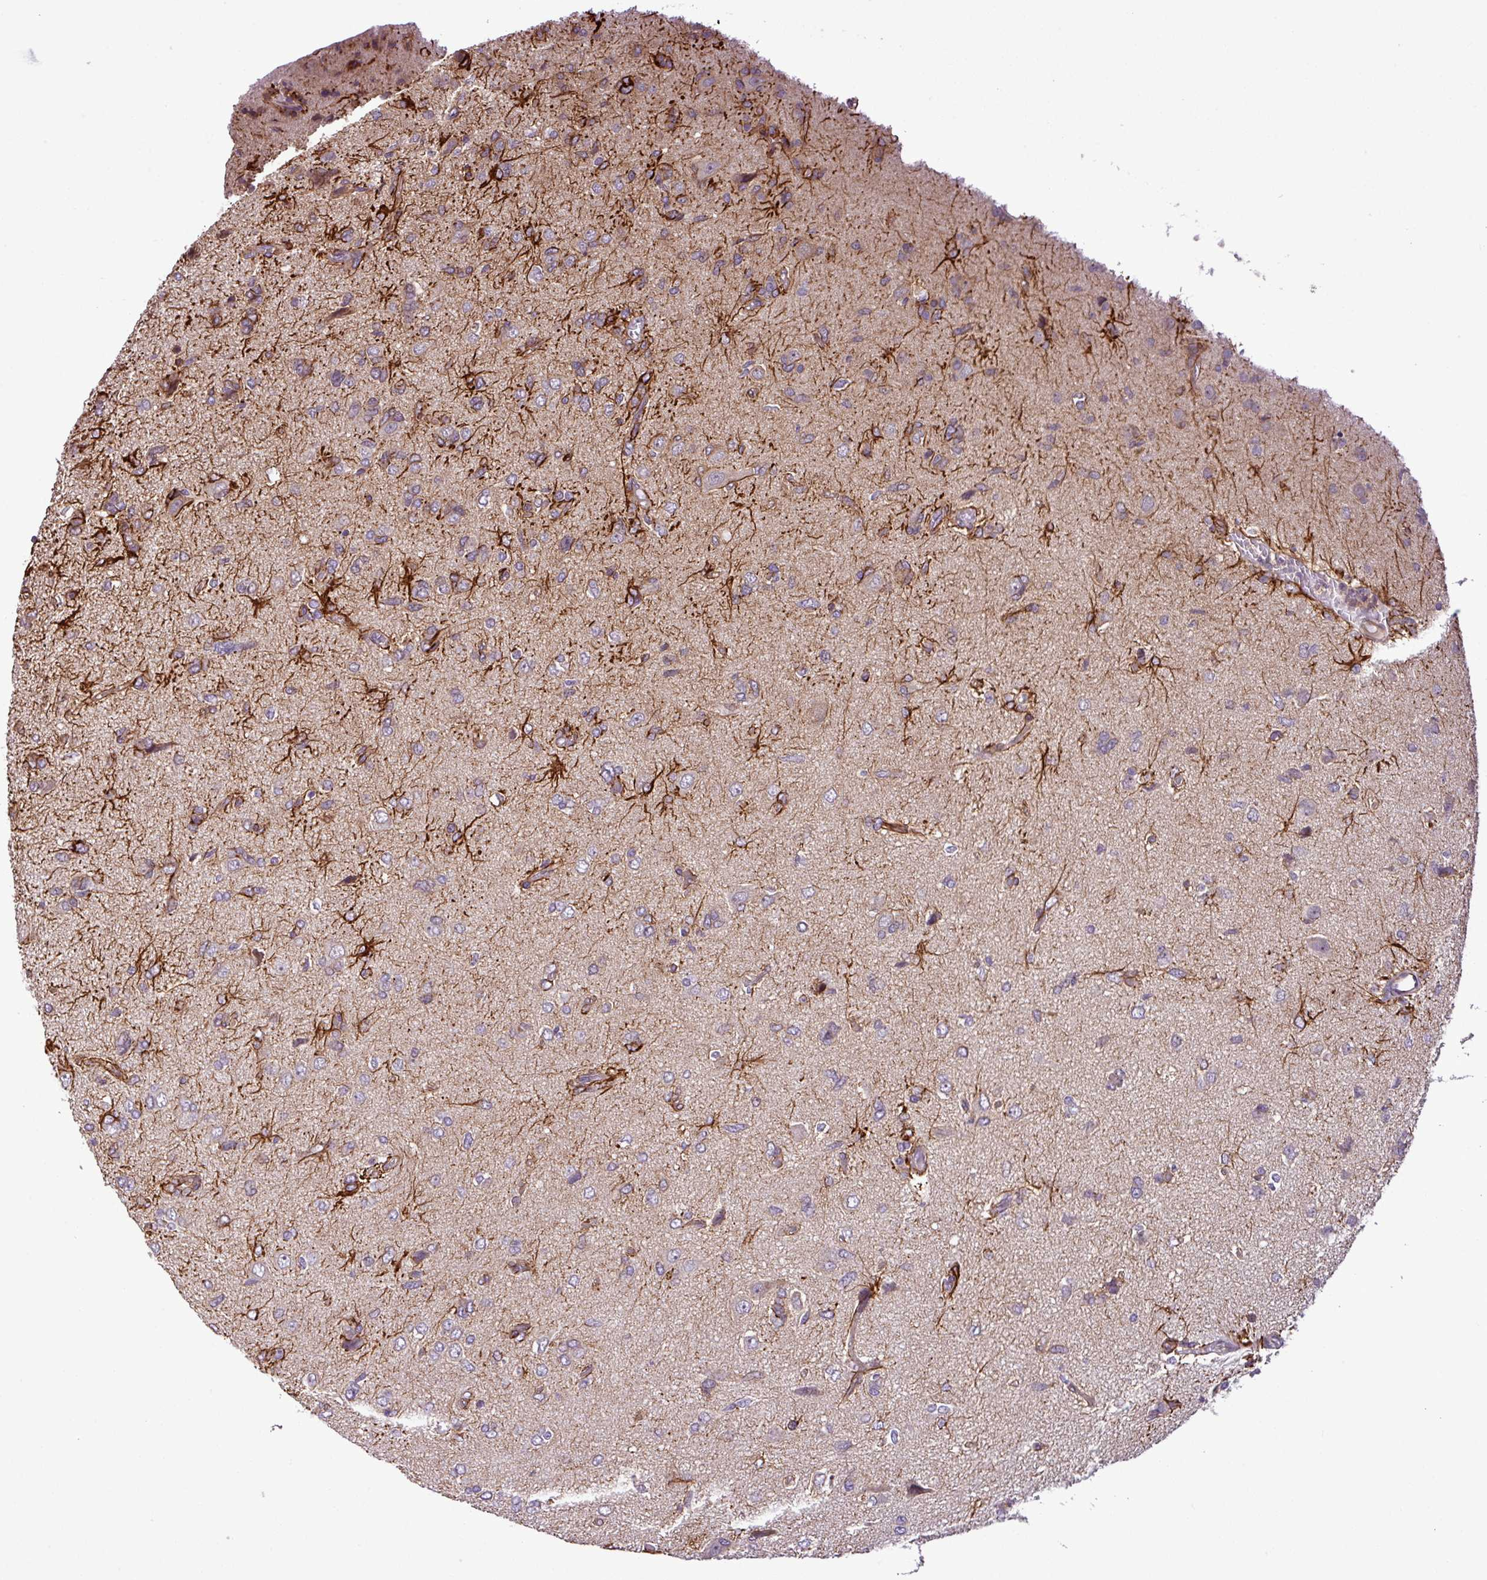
{"staining": {"intensity": "weak", "quantity": "<25%", "location": "cytoplasmic/membranous"}, "tissue": "glioma", "cell_type": "Tumor cells", "image_type": "cancer", "snomed": [{"axis": "morphology", "description": "Glioma, malignant, High grade"}, {"axis": "topography", "description": "Brain"}], "caption": "The histopathology image demonstrates no staining of tumor cells in glioma. (Brightfield microscopy of DAB IHC at high magnification).", "gene": "DLGAP4", "patient": {"sex": "female", "age": 59}}